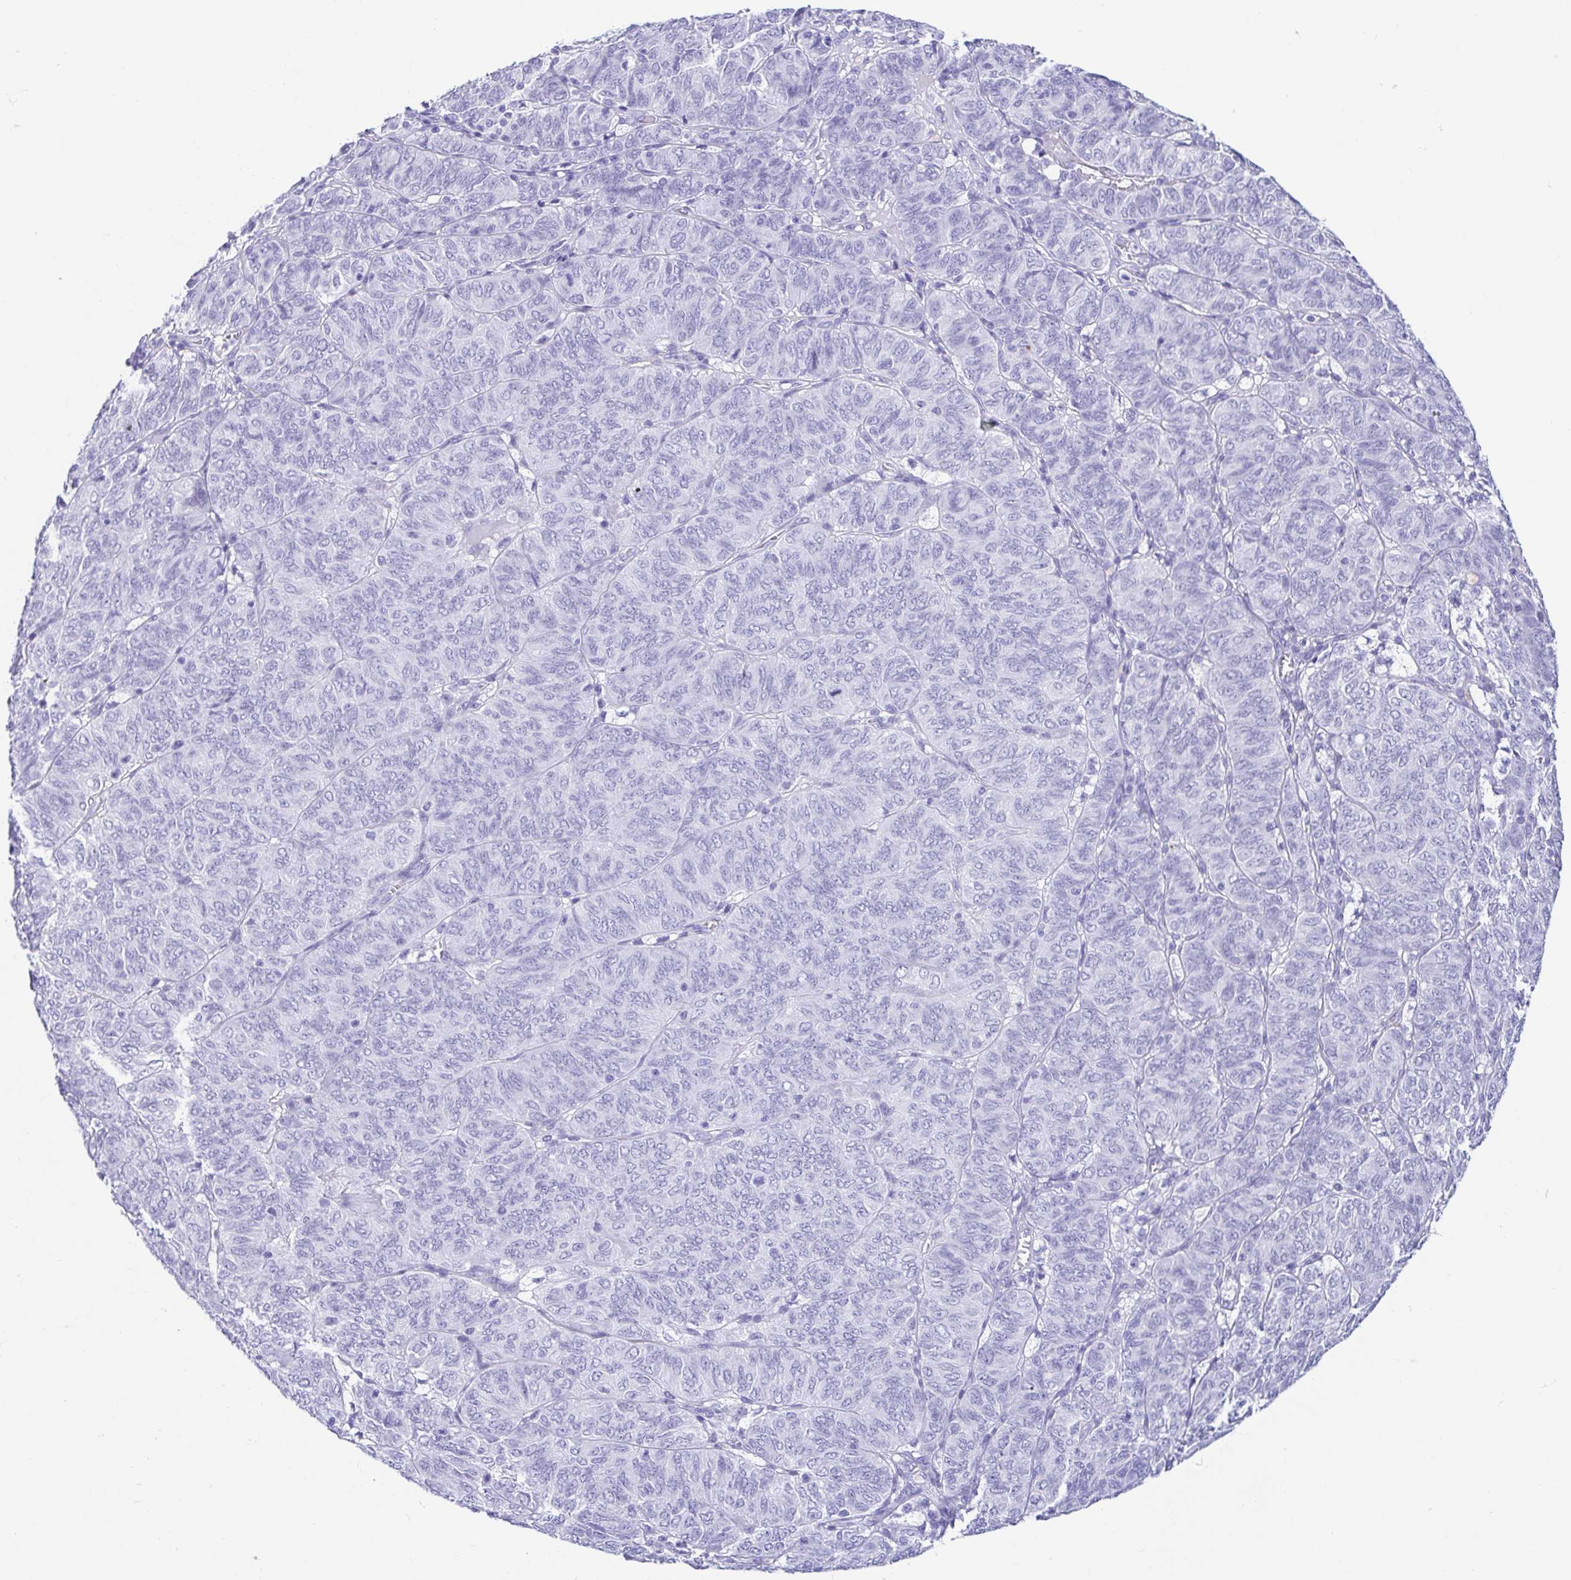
{"staining": {"intensity": "negative", "quantity": "none", "location": "none"}, "tissue": "ovarian cancer", "cell_type": "Tumor cells", "image_type": "cancer", "snomed": [{"axis": "morphology", "description": "Carcinoma, endometroid"}, {"axis": "topography", "description": "Ovary"}], "caption": "Tumor cells are negative for brown protein staining in ovarian cancer. The staining is performed using DAB (3,3'-diaminobenzidine) brown chromogen with nuclei counter-stained in using hematoxylin.", "gene": "GKN1", "patient": {"sex": "female", "age": 80}}